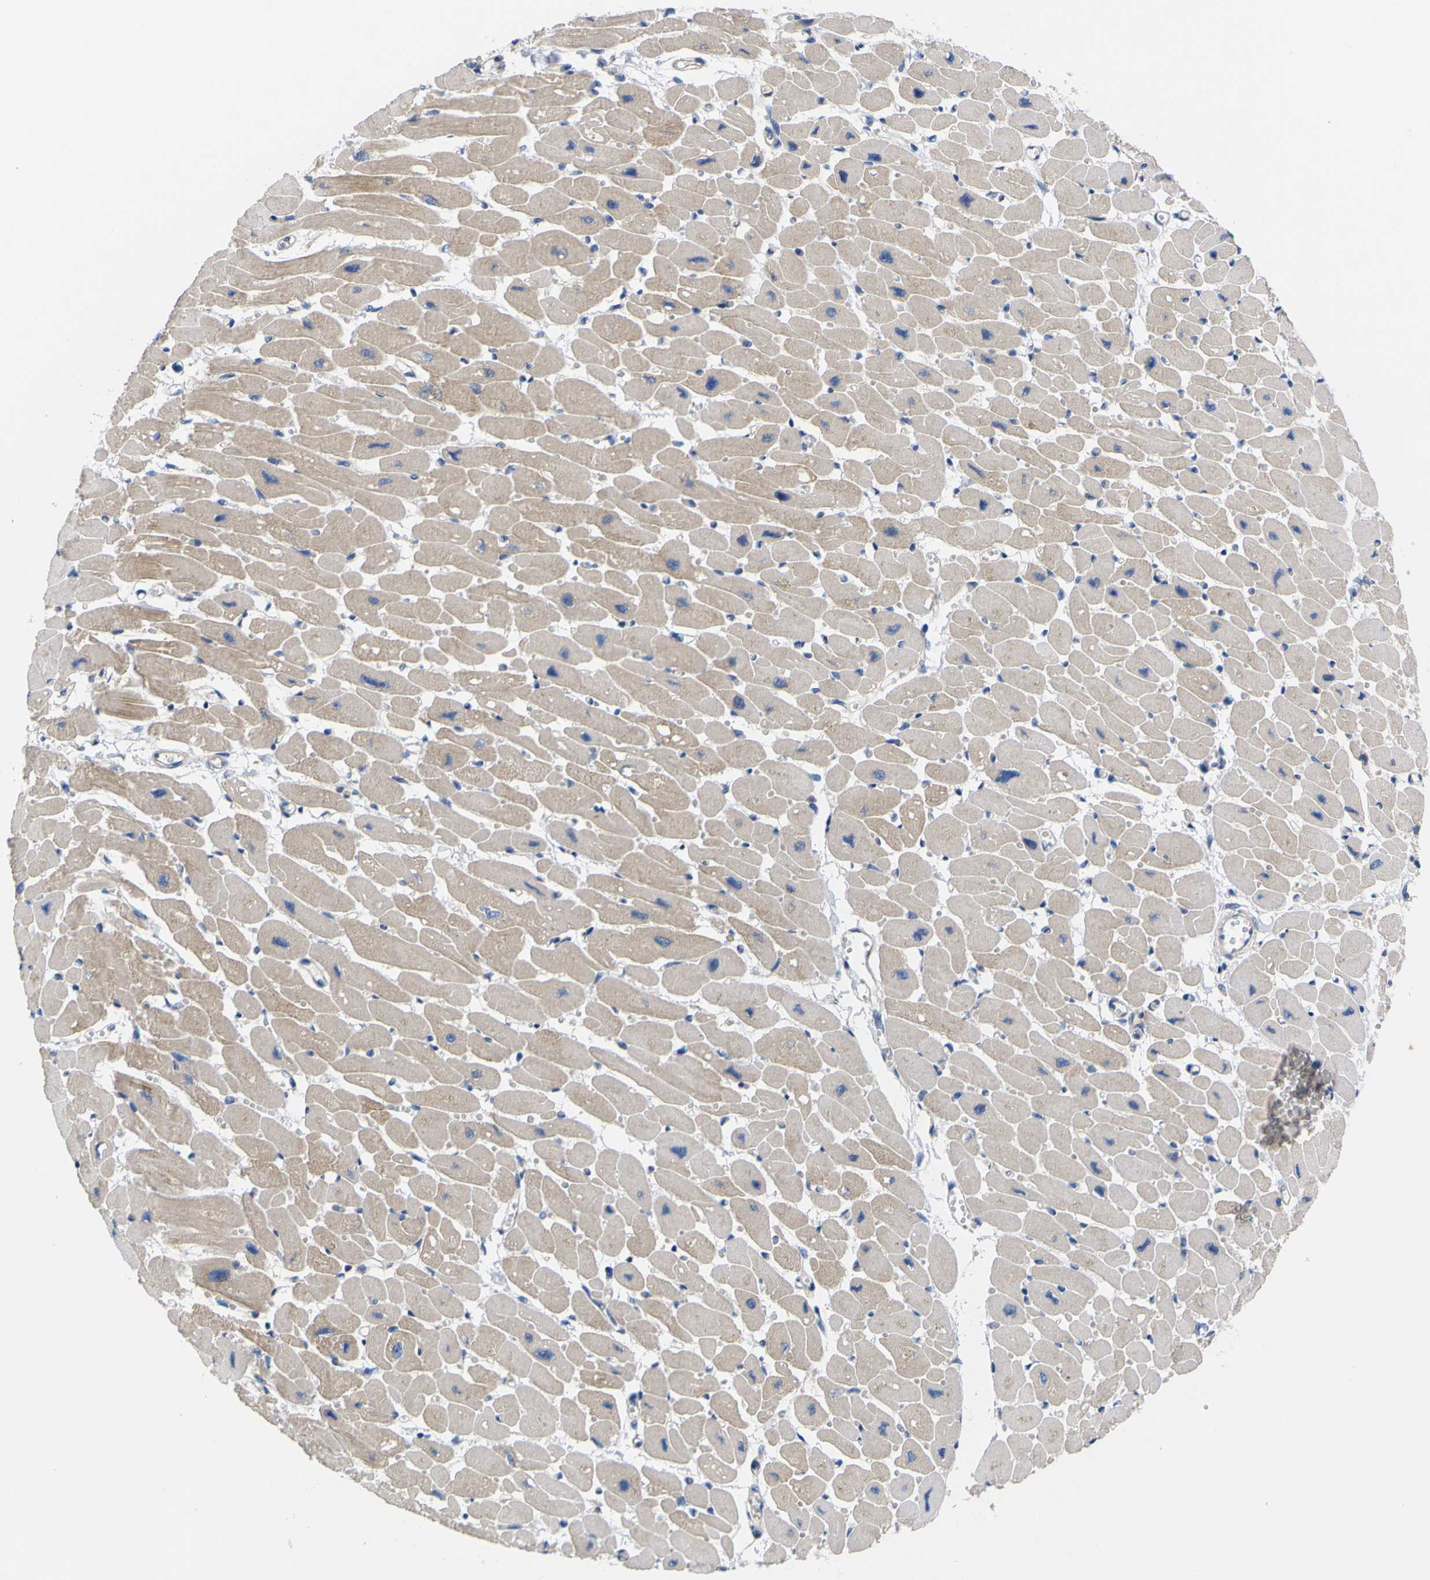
{"staining": {"intensity": "moderate", "quantity": ">75%", "location": "cytoplasmic/membranous"}, "tissue": "heart muscle", "cell_type": "Cardiomyocytes", "image_type": "normal", "snomed": [{"axis": "morphology", "description": "Normal tissue, NOS"}, {"axis": "topography", "description": "Heart"}], "caption": "Protein staining demonstrates moderate cytoplasmic/membranous positivity in about >75% of cardiomyocytes in benign heart muscle. (DAB = brown stain, brightfield microscopy at high magnification).", "gene": "USH1C", "patient": {"sex": "female", "age": 54}}